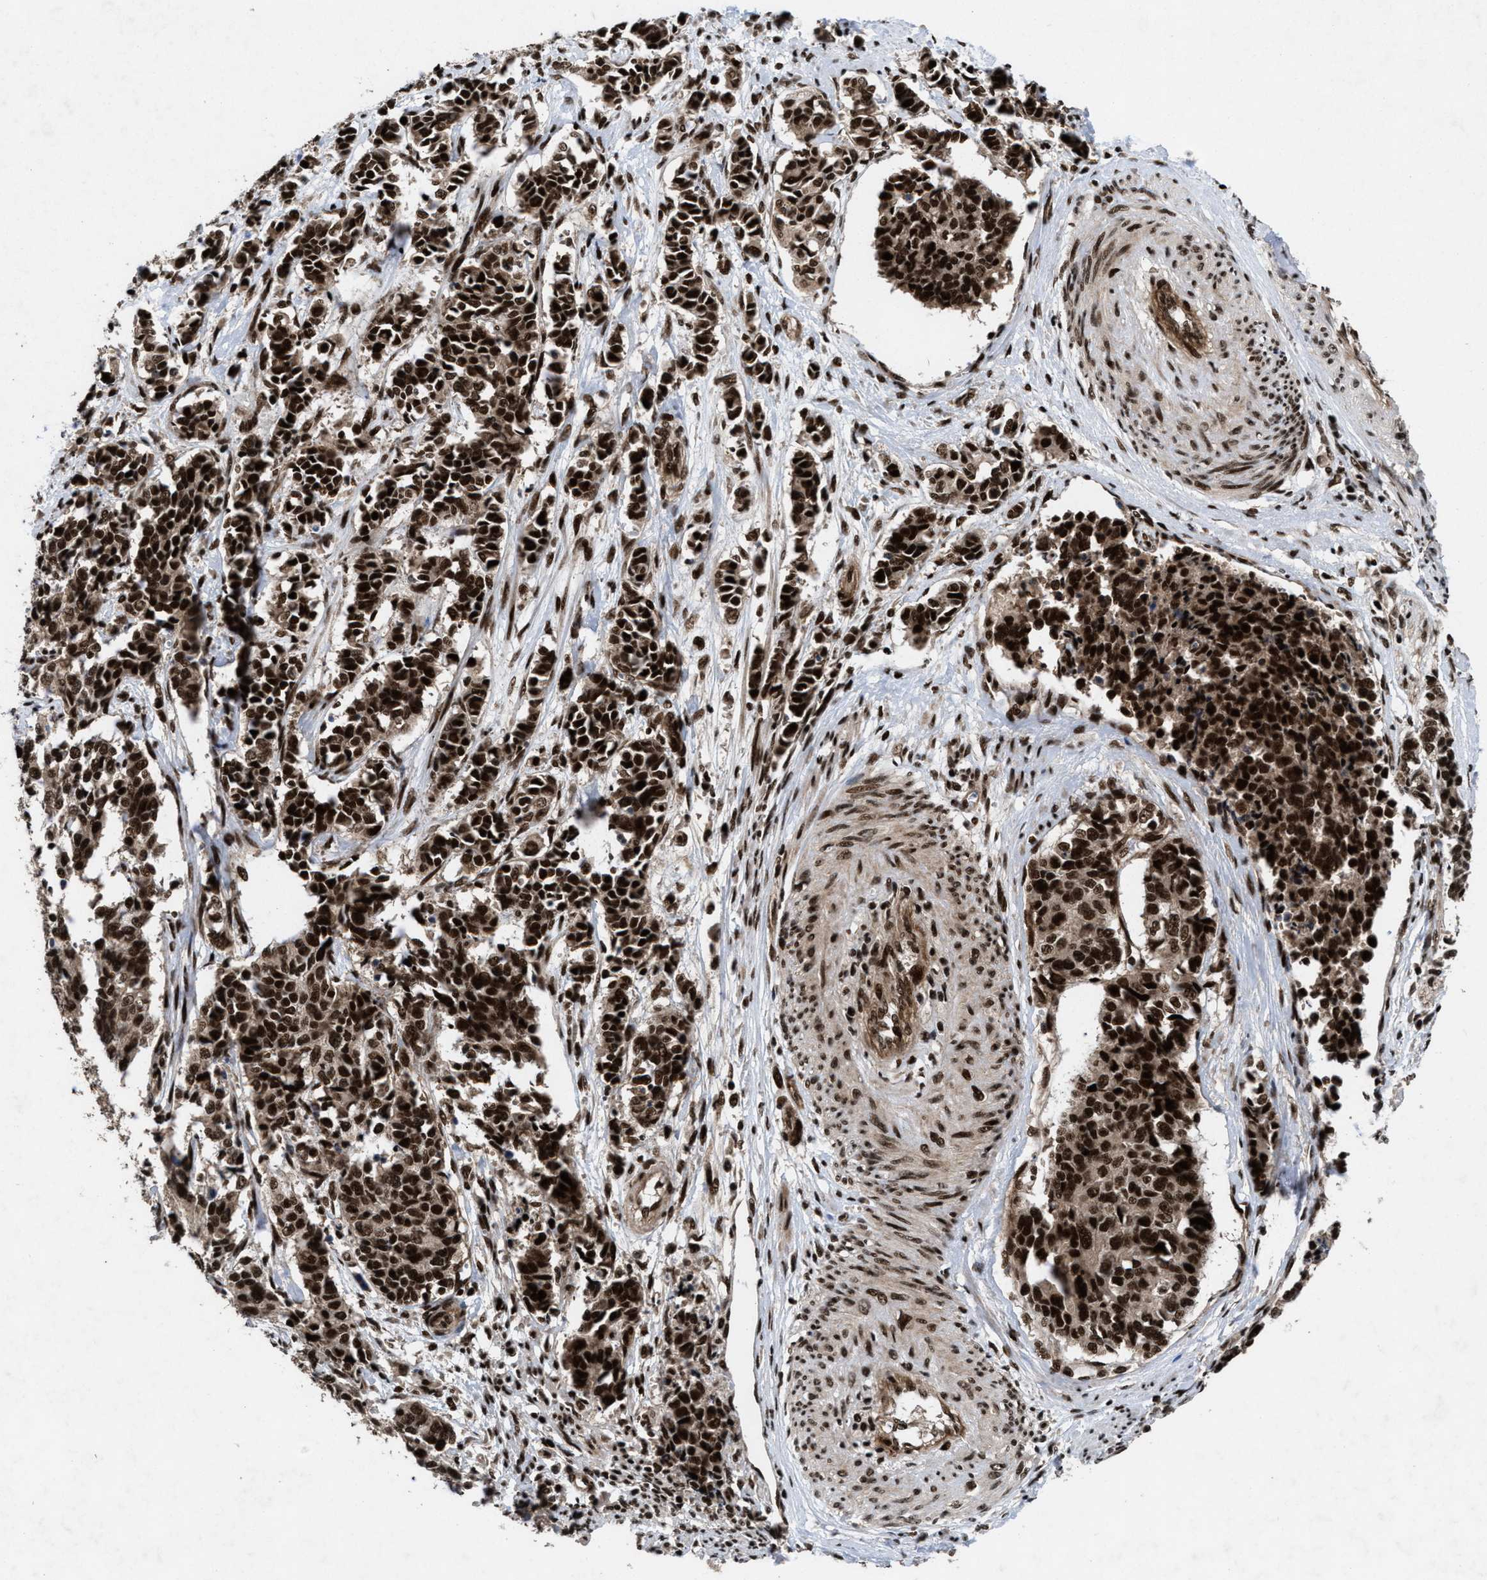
{"staining": {"intensity": "strong", "quantity": ">75%", "location": "nuclear"}, "tissue": "cervical cancer", "cell_type": "Tumor cells", "image_type": "cancer", "snomed": [{"axis": "morphology", "description": "Normal tissue, NOS"}, {"axis": "morphology", "description": "Squamous cell carcinoma, NOS"}, {"axis": "topography", "description": "Cervix"}], "caption": "Human cervical squamous cell carcinoma stained for a protein (brown) demonstrates strong nuclear positive staining in about >75% of tumor cells.", "gene": "WIZ", "patient": {"sex": "female", "age": 35}}